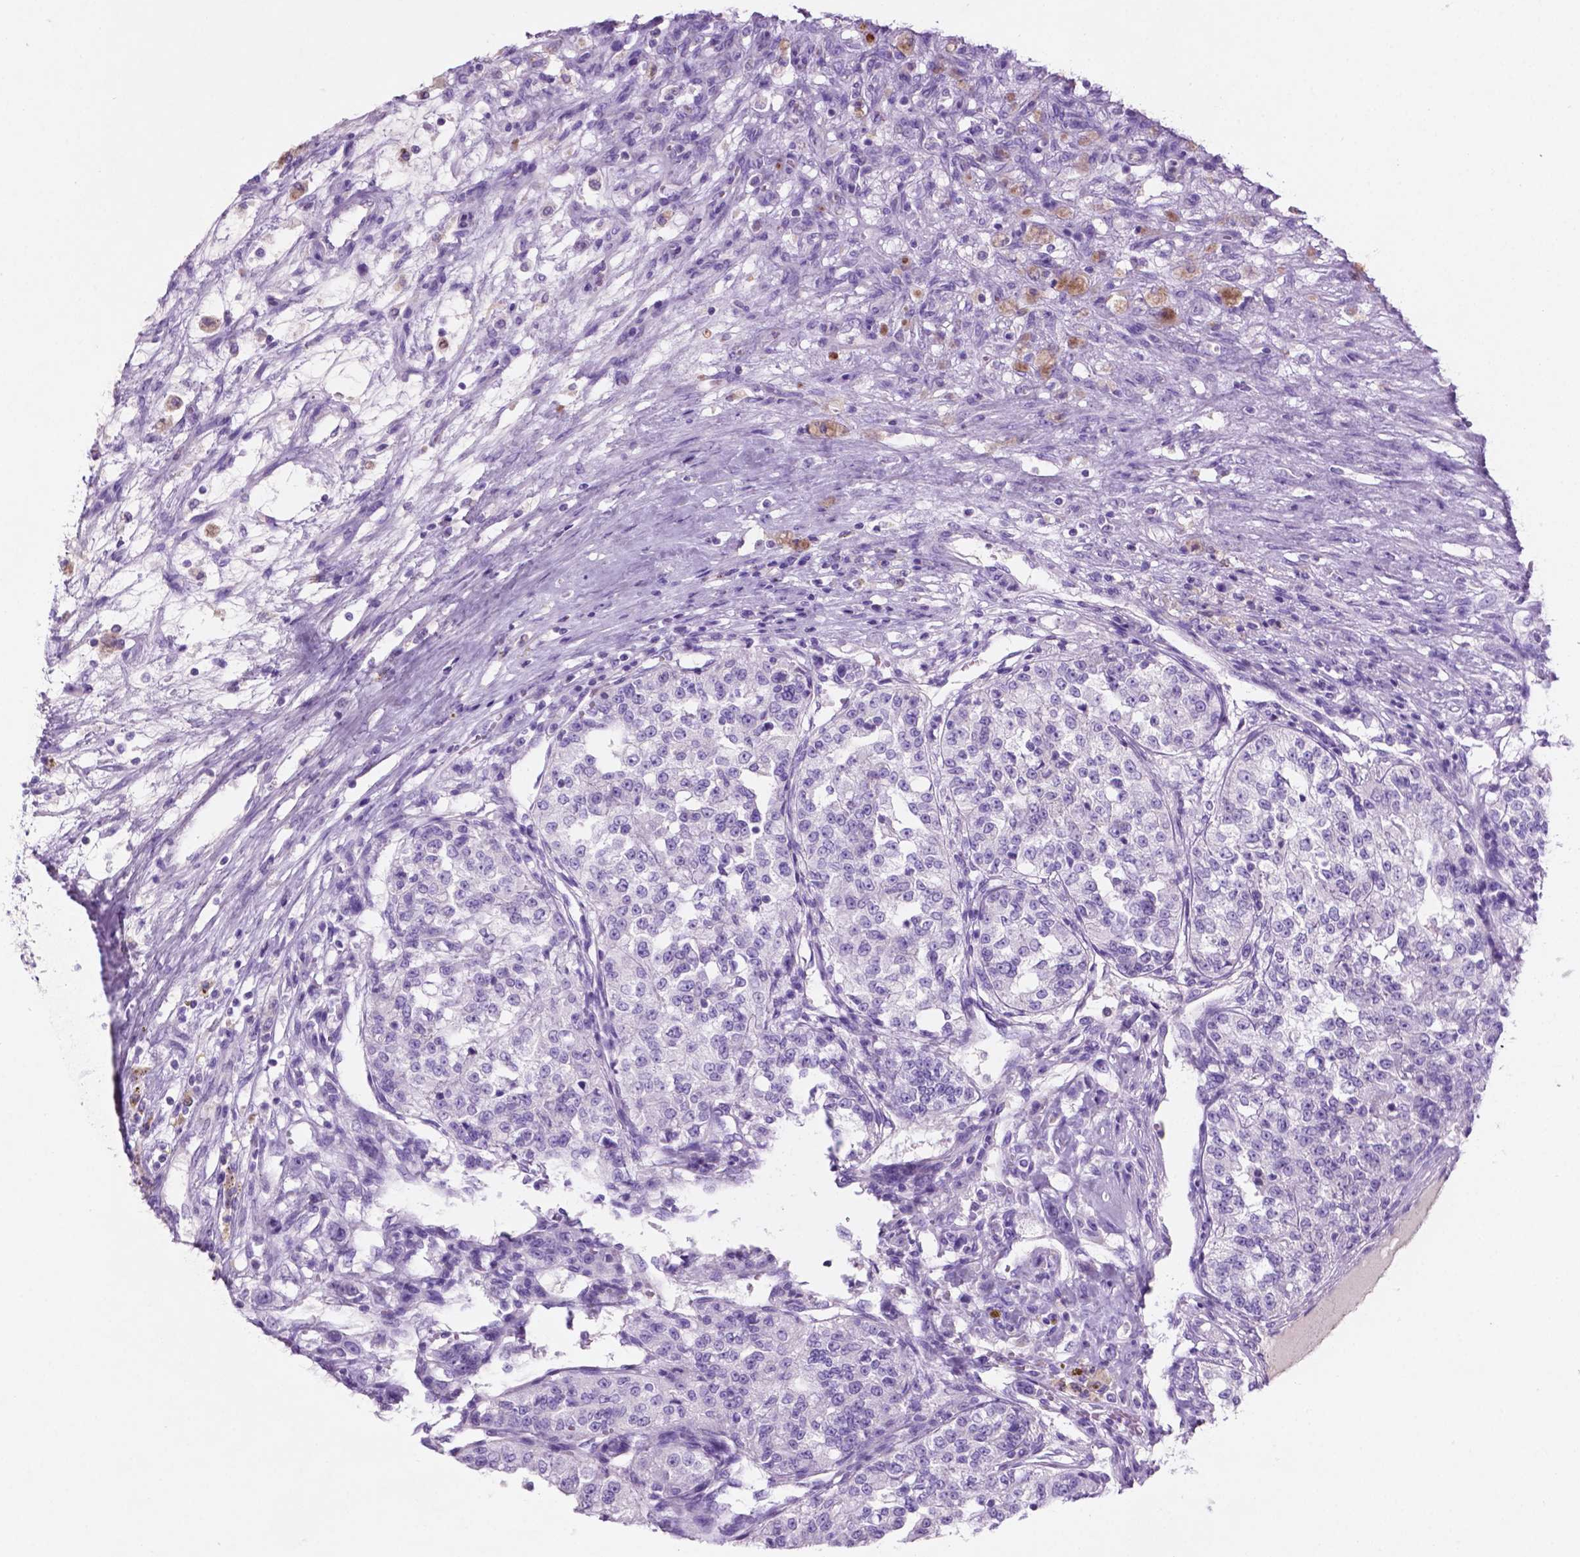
{"staining": {"intensity": "negative", "quantity": "none", "location": "none"}, "tissue": "renal cancer", "cell_type": "Tumor cells", "image_type": "cancer", "snomed": [{"axis": "morphology", "description": "Adenocarcinoma, NOS"}, {"axis": "topography", "description": "Kidney"}], "caption": "DAB immunohistochemical staining of human renal cancer shows no significant expression in tumor cells.", "gene": "POU4F1", "patient": {"sex": "female", "age": 63}}